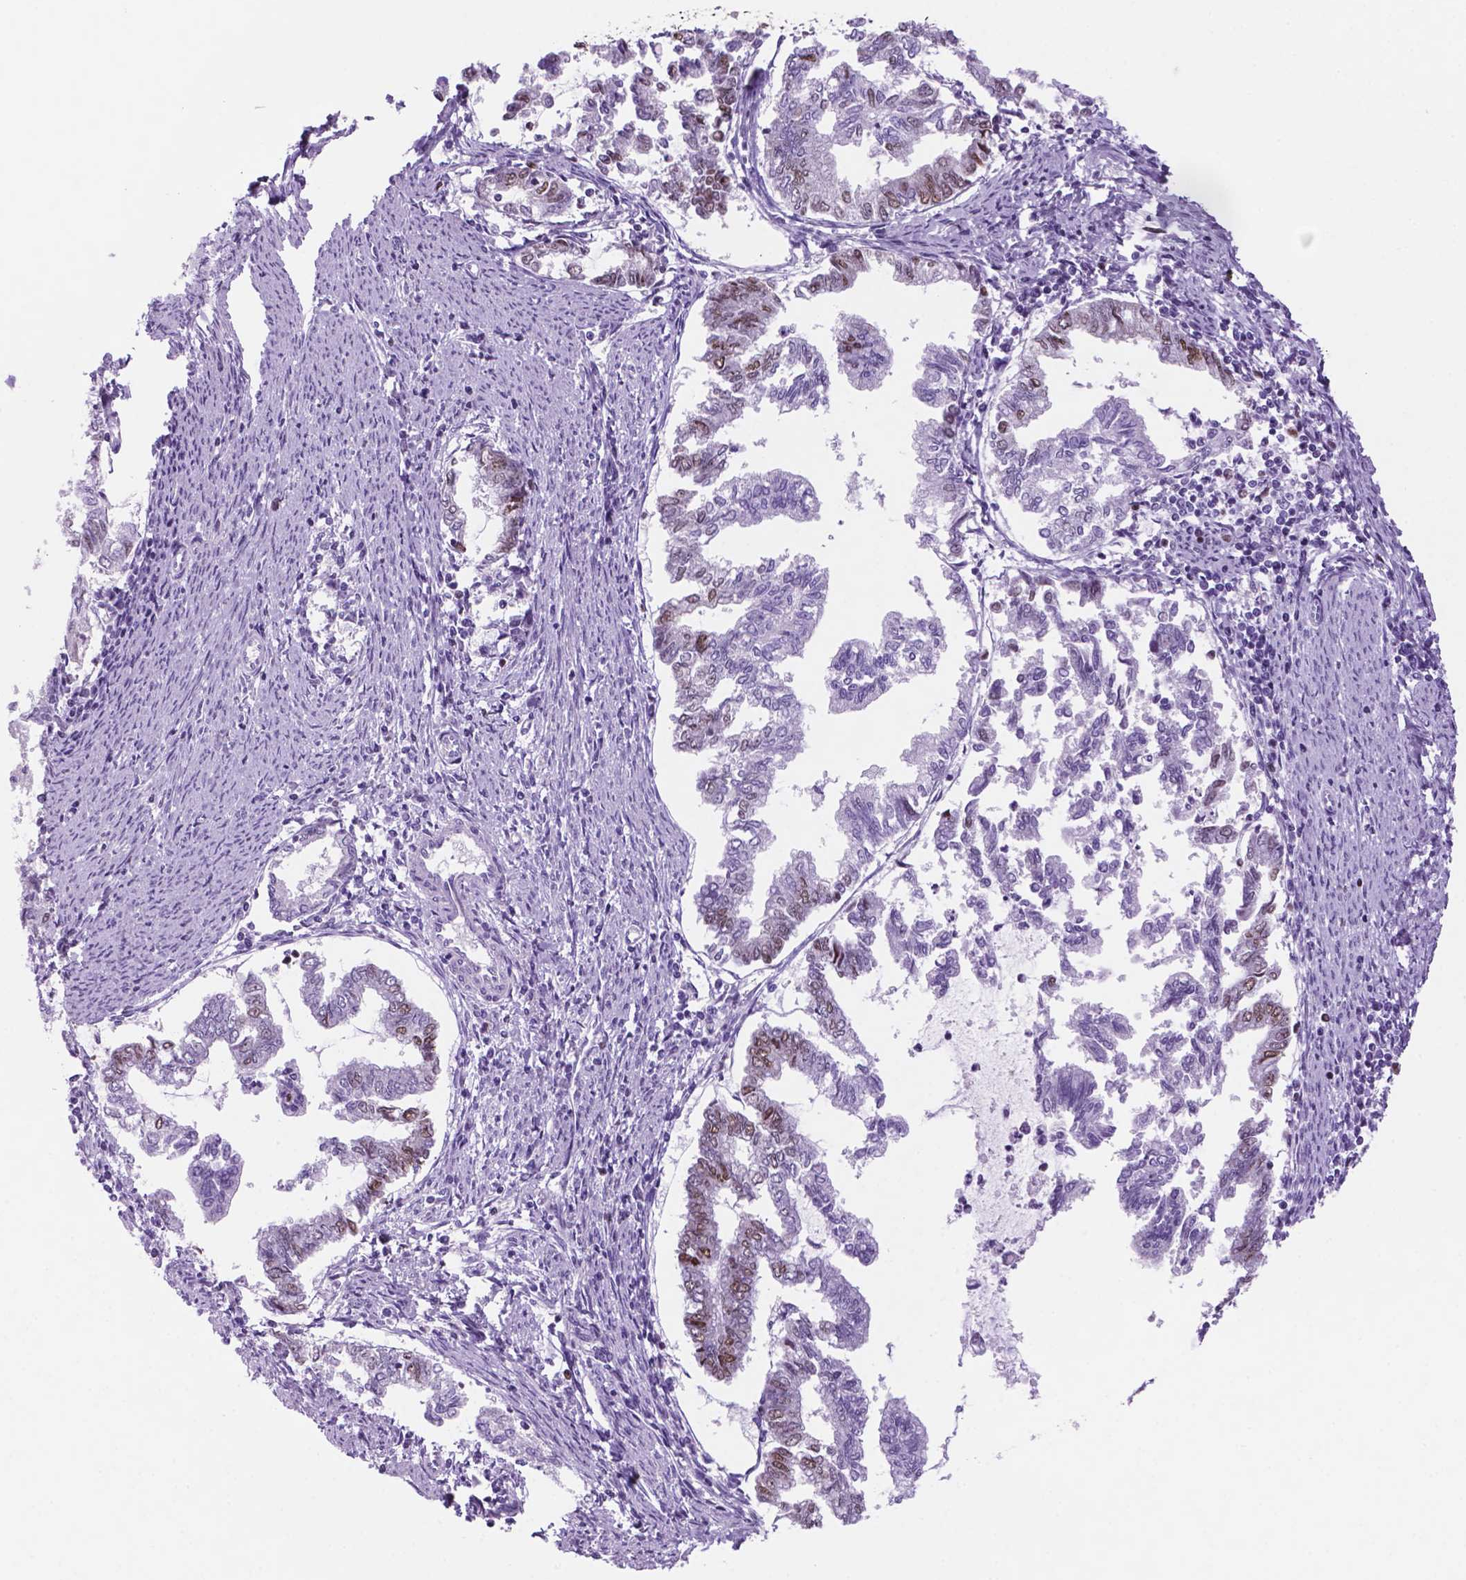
{"staining": {"intensity": "moderate", "quantity": "<25%", "location": "nuclear"}, "tissue": "endometrial cancer", "cell_type": "Tumor cells", "image_type": "cancer", "snomed": [{"axis": "morphology", "description": "Adenocarcinoma, NOS"}, {"axis": "topography", "description": "Endometrium"}], "caption": "Endometrial cancer tissue demonstrates moderate nuclear expression in approximately <25% of tumor cells, visualized by immunohistochemistry.", "gene": "NCAPH2", "patient": {"sex": "female", "age": 79}}